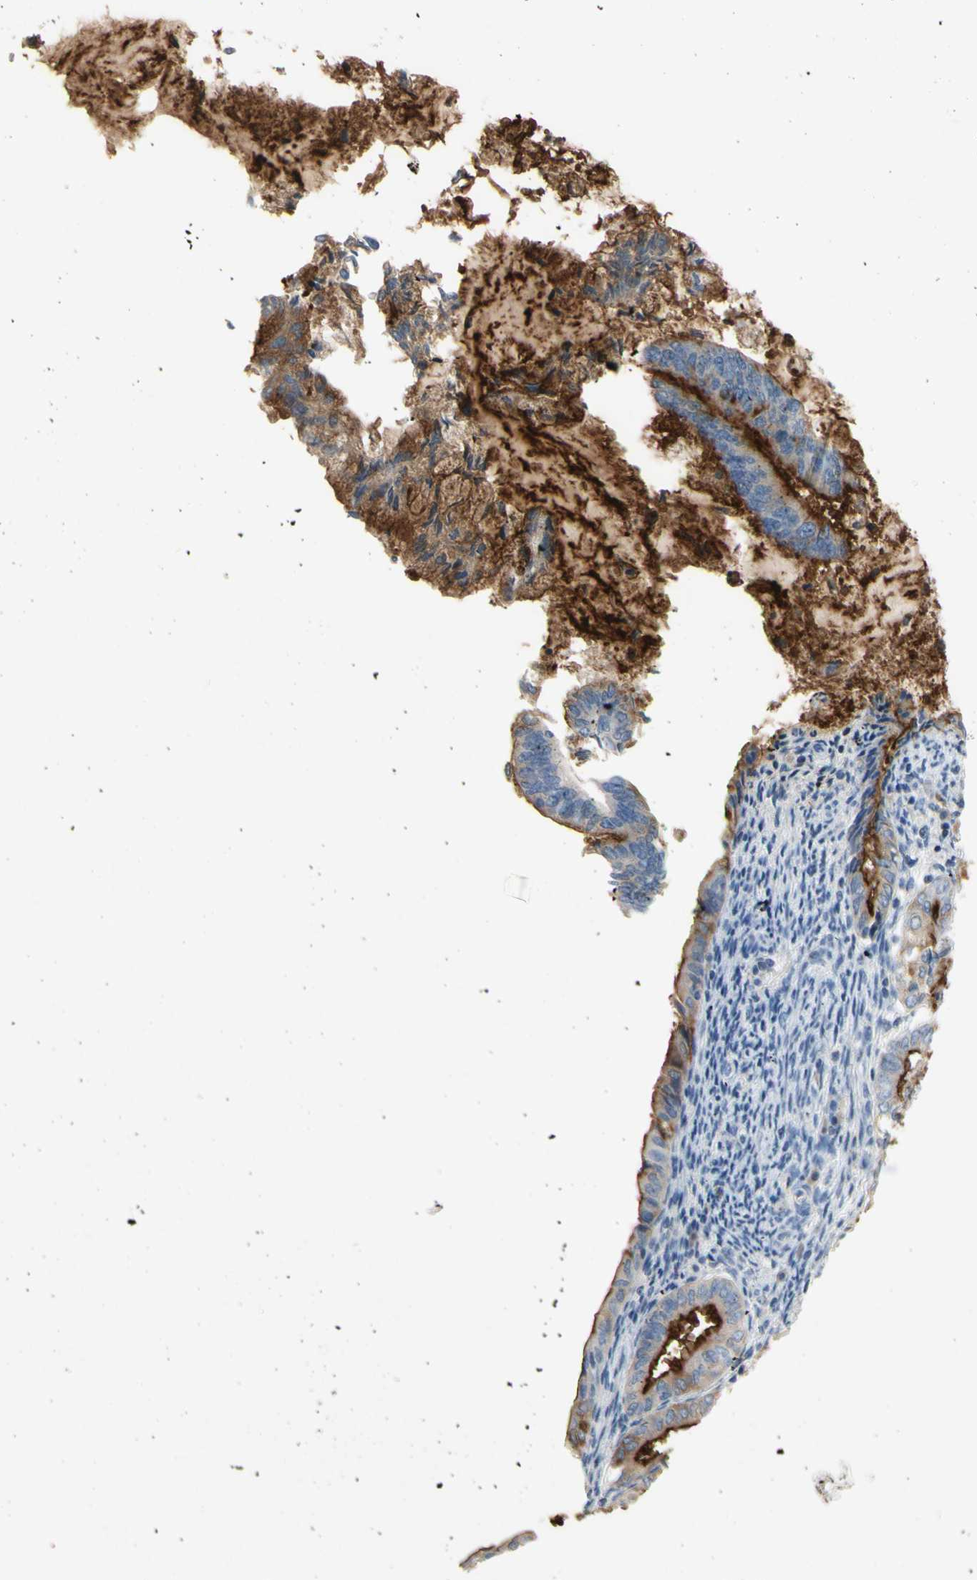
{"staining": {"intensity": "strong", "quantity": ">75%", "location": "cytoplasmic/membranous"}, "tissue": "endometrial cancer", "cell_type": "Tumor cells", "image_type": "cancer", "snomed": [{"axis": "morphology", "description": "Adenocarcinoma, NOS"}, {"axis": "topography", "description": "Endometrium"}], "caption": "Protein analysis of endometrial adenocarcinoma tissue exhibits strong cytoplasmic/membranous expression in approximately >75% of tumor cells.", "gene": "MUC1", "patient": {"sex": "female", "age": 86}}